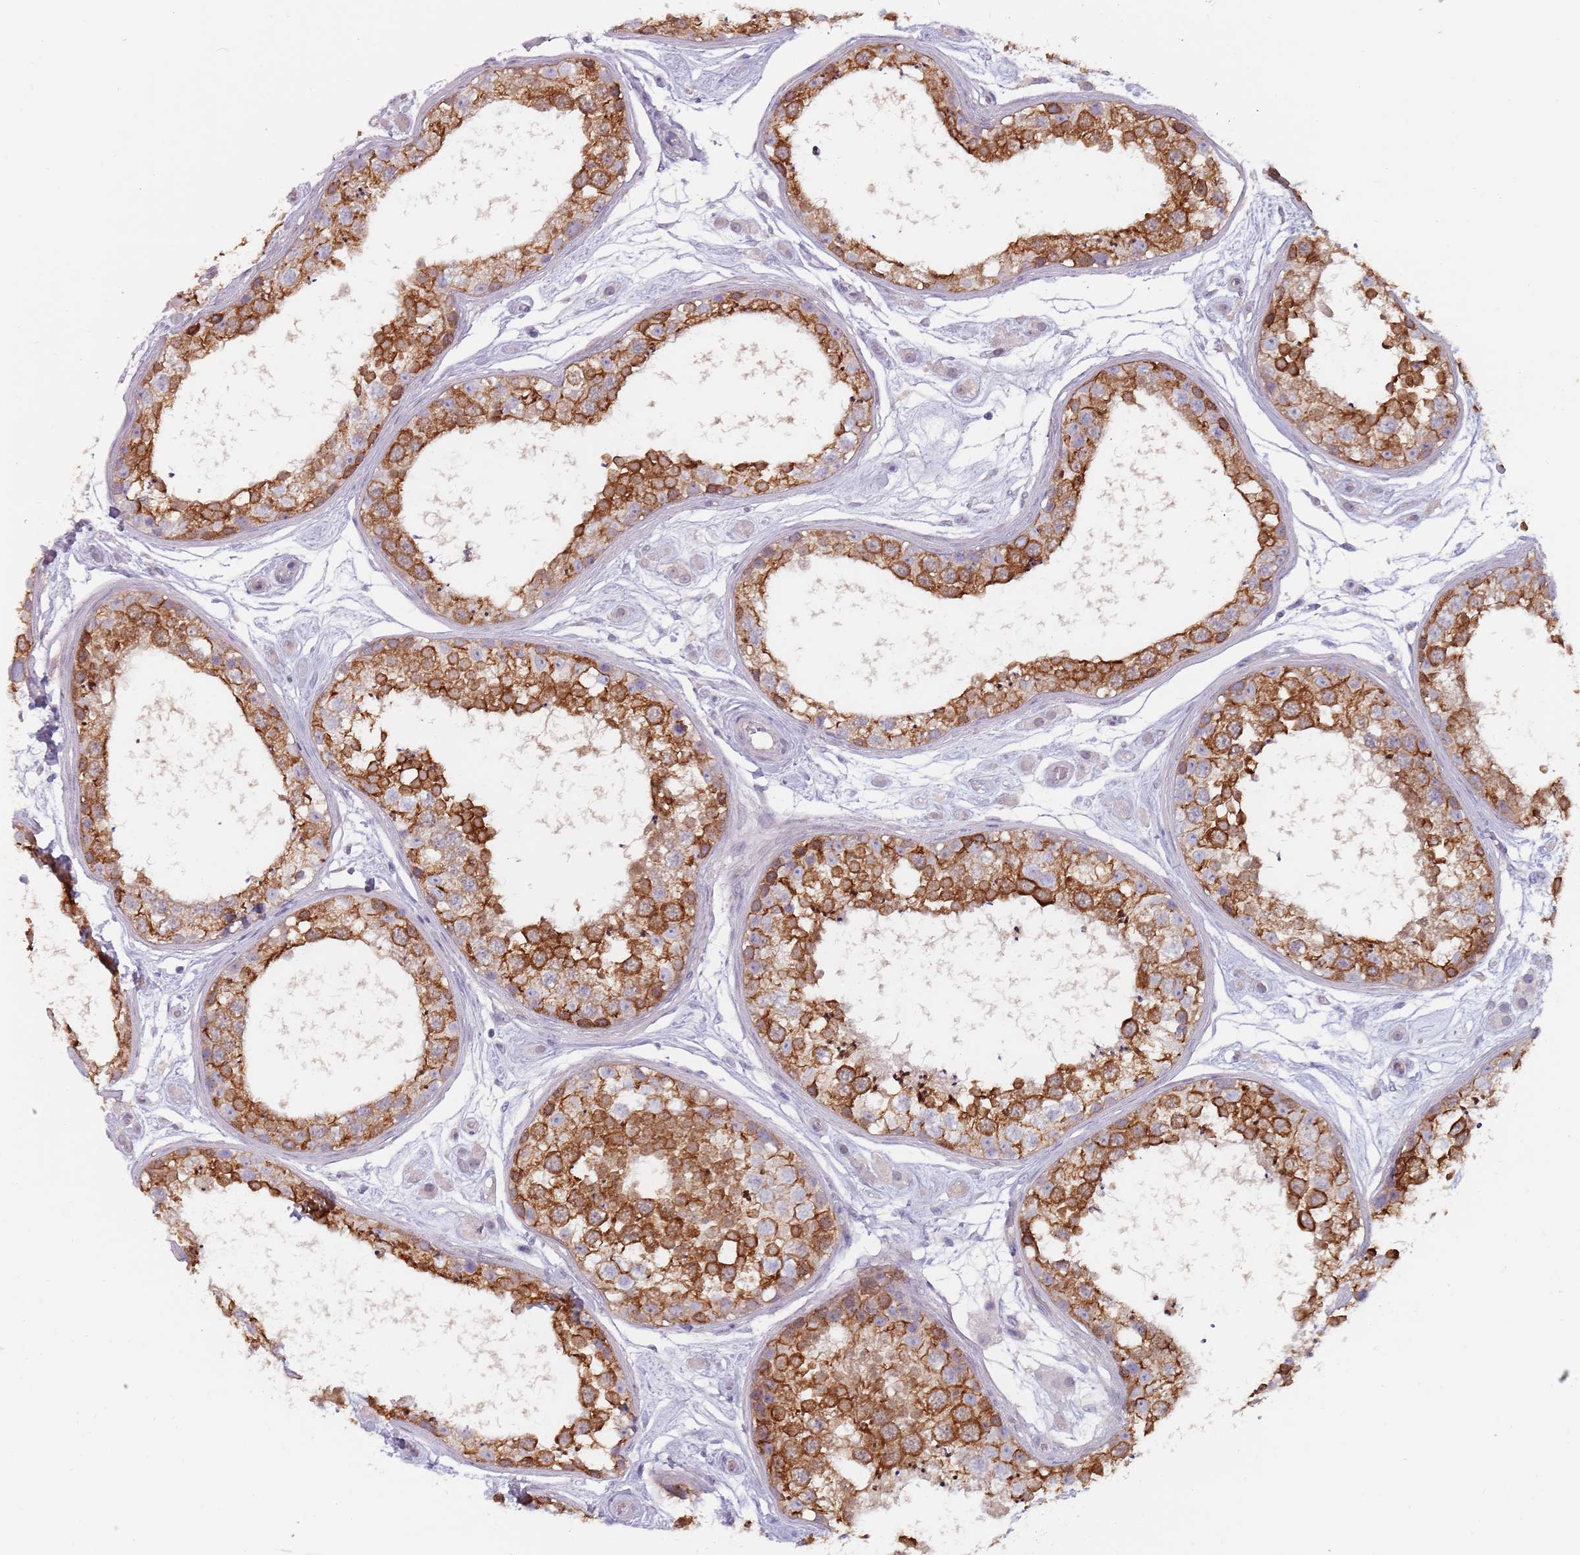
{"staining": {"intensity": "strong", "quantity": ">75%", "location": "cytoplasmic/membranous"}, "tissue": "testis", "cell_type": "Cells in seminiferous ducts", "image_type": "normal", "snomed": [{"axis": "morphology", "description": "Normal tissue, NOS"}, {"axis": "topography", "description": "Testis"}], "caption": "IHC histopathology image of benign human testis stained for a protein (brown), which reveals high levels of strong cytoplasmic/membranous staining in about >75% of cells in seminiferous ducts.", "gene": "DXO", "patient": {"sex": "male", "age": 25}}